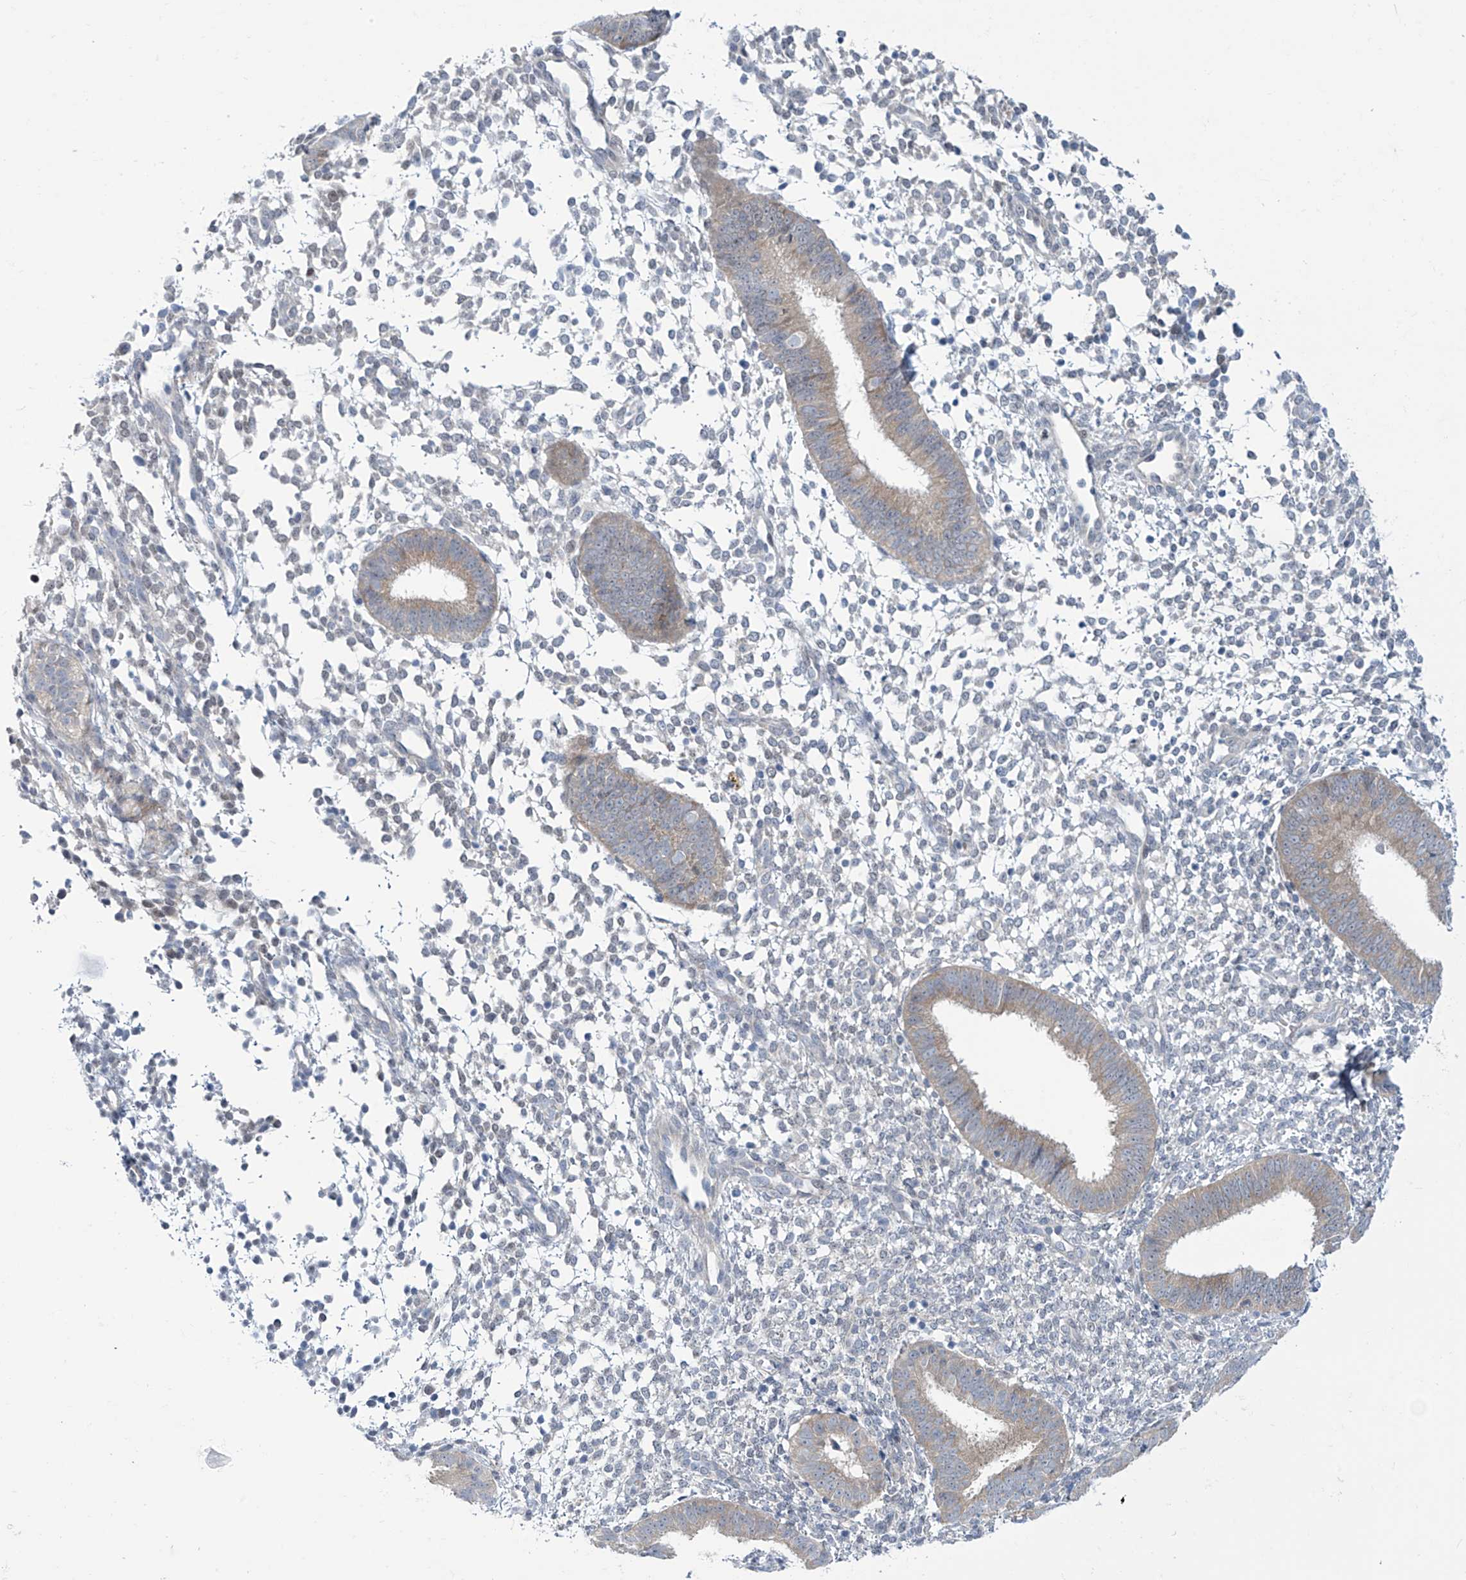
{"staining": {"intensity": "negative", "quantity": "none", "location": "none"}, "tissue": "endometrium", "cell_type": "Cells in endometrial stroma", "image_type": "normal", "snomed": [{"axis": "morphology", "description": "Normal tissue, NOS"}, {"axis": "topography", "description": "Uterus"}, {"axis": "topography", "description": "Endometrium"}], "caption": "Photomicrograph shows no protein expression in cells in endometrial stroma of benign endometrium. Brightfield microscopy of immunohistochemistry stained with DAB (brown) and hematoxylin (blue), captured at high magnification.", "gene": "TRIM60", "patient": {"sex": "female", "age": 48}}